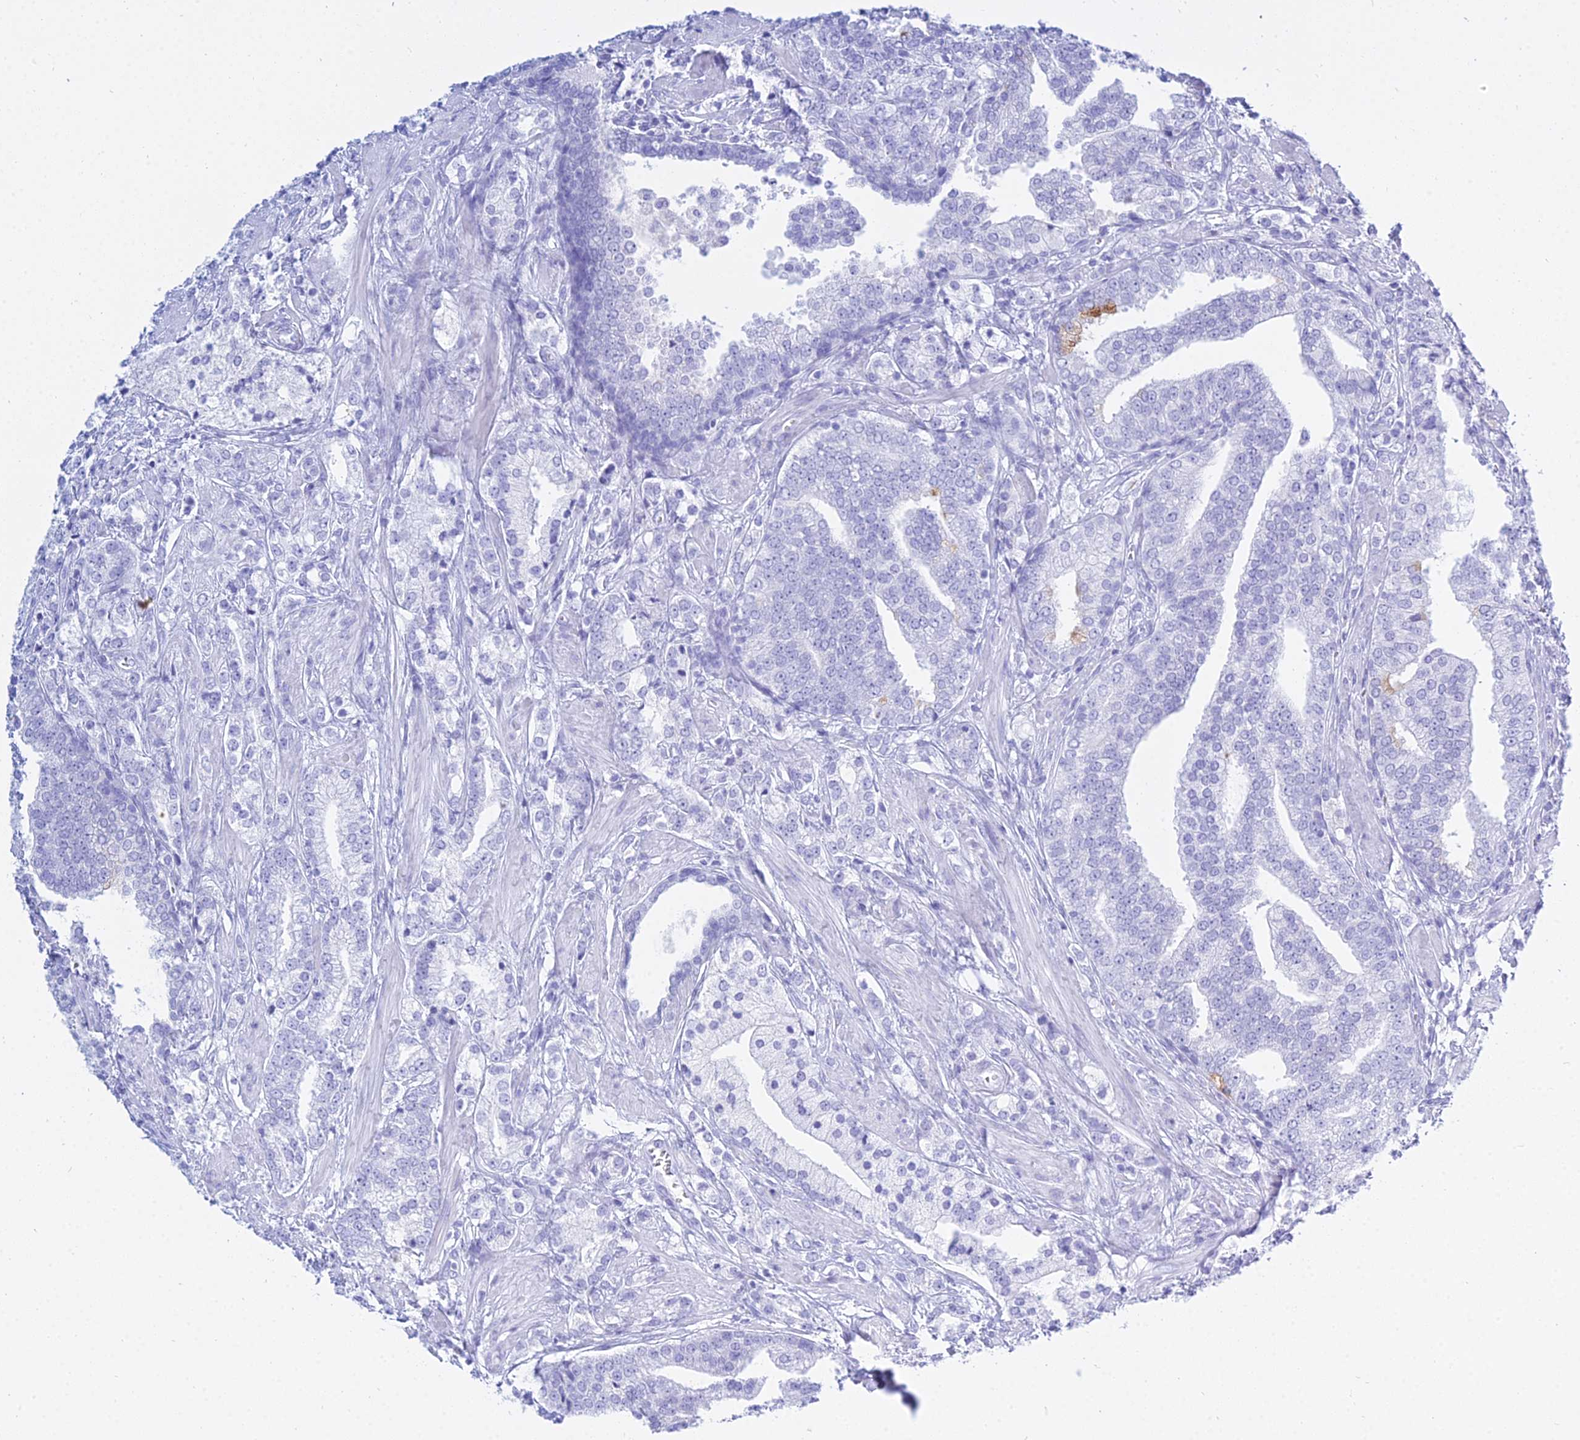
{"staining": {"intensity": "negative", "quantity": "none", "location": "none"}, "tissue": "prostate cancer", "cell_type": "Tumor cells", "image_type": "cancer", "snomed": [{"axis": "morphology", "description": "Adenocarcinoma, High grade"}, {"axis": "topography", "description": "Prostate"}], "caption": "This is an immunohistochemistry micrograph of human high-grade adenocarcinoma (prostate). There is no expression in tumor cells.", "gene": "PATE4", "patient": {"sex": "male", "age": 50}}